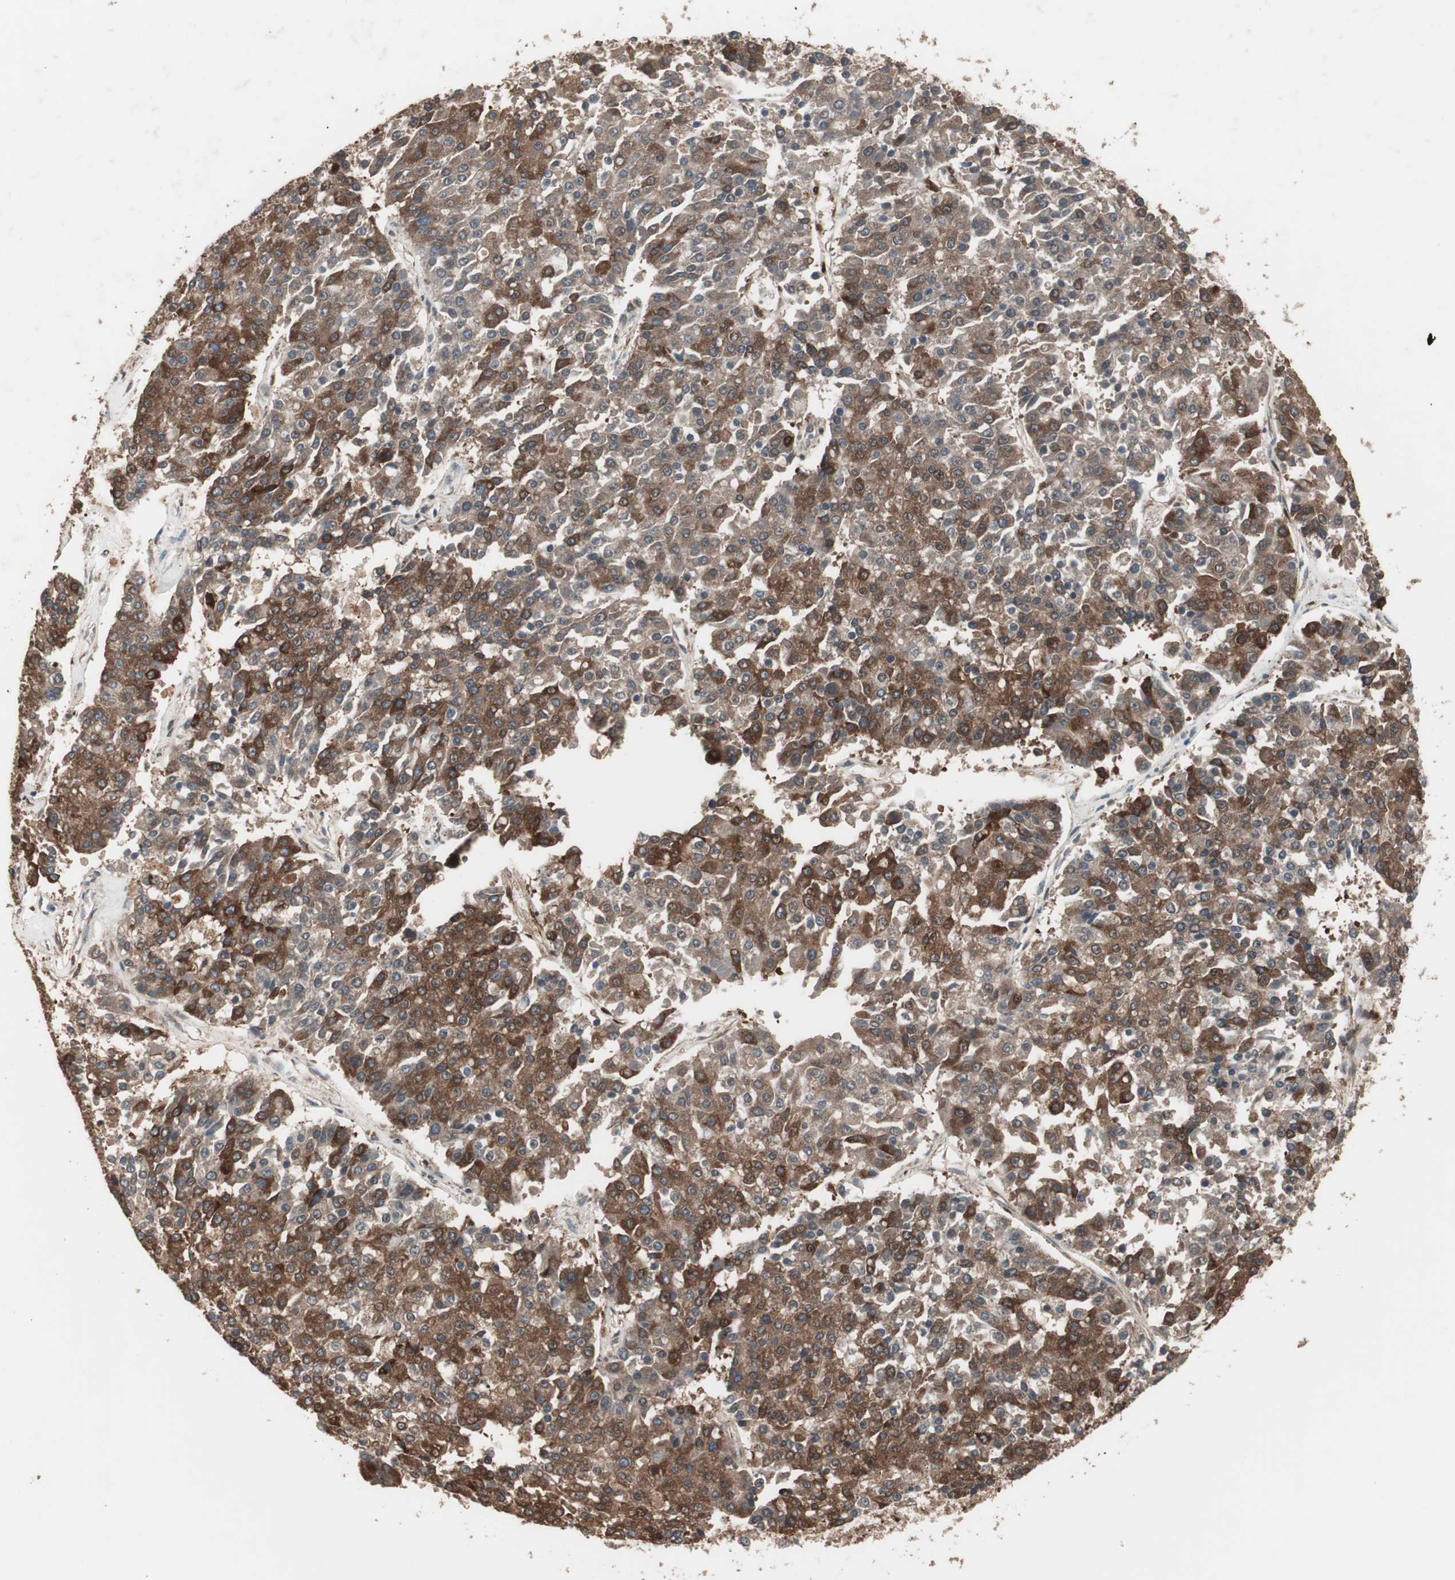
{"staining": {"intensity": "moderate", "quantity": ">75%", "location": "cytoplasmic/membranous"}, "tissue": "pancreatic cancer", "cell_type": "Tumor cells", "image_type": "cancer", "snomed": [{"axis": "morphology", "description": "Adenocarcinoma, NOS"}, {"axis": "topography", "description": "Pancreas"}], "caption": "IHC staining of adenocarcinoma (pancreatic), which exhibits medium levels of moderate cytoplasmic/membranous positivity in approximately >75% of tumor cells indicating moderate cytoplasmic/membranous protein expression. The staining was performed using DAB (brown) for protein detection and nuclei were counterstained in hematoxylin (blue).", "gene": "LZTS1", "patient": {"sex": "male", "age": 50}}